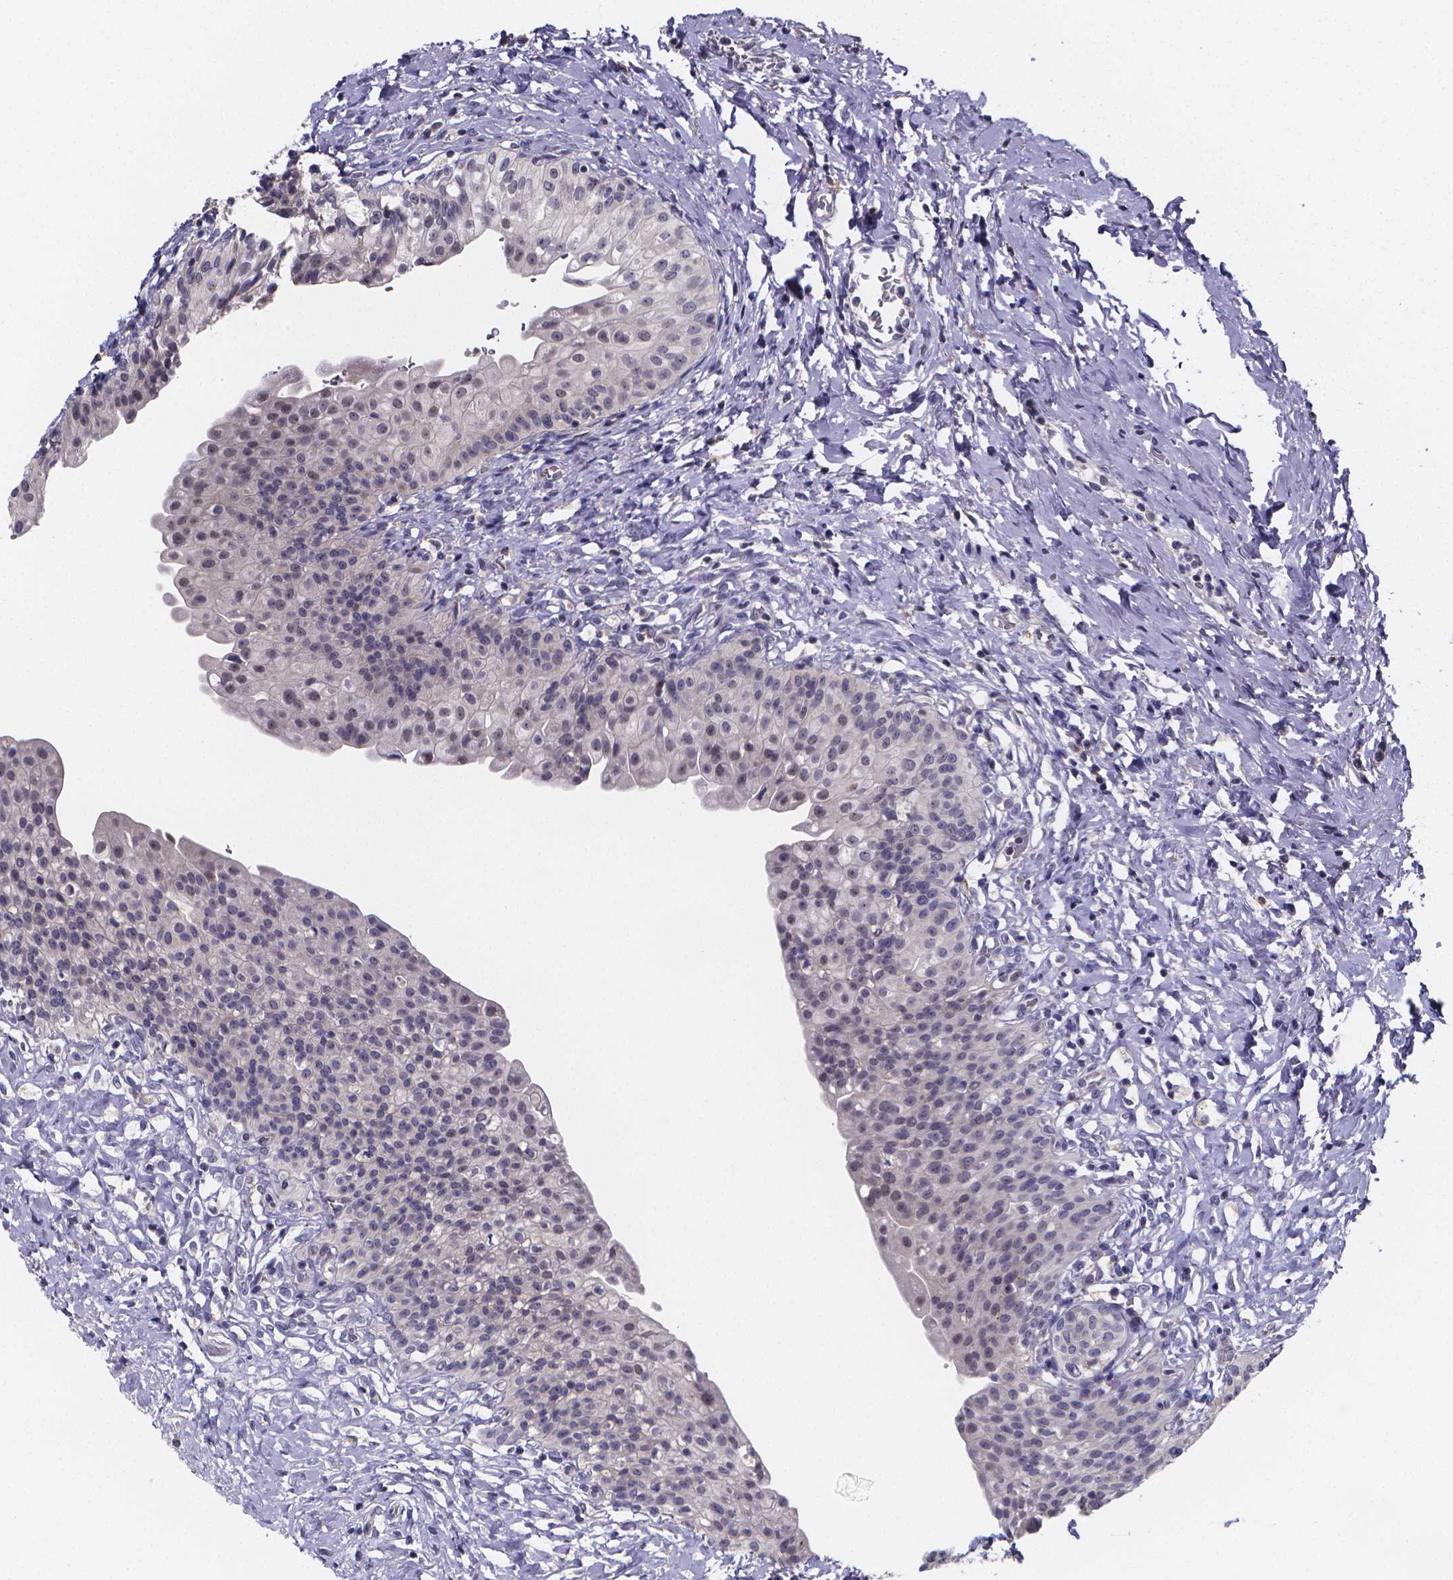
{"staining": {"intensity": "negative", "quantity": "none", "location": "none"}, "tissue": "urinary bladder", "cell_type": "Urothelial cells", "image_type": "normal", "snomed": [{"axis": "morphology", "description": "Normal tissue, NOS"}, {"axis": "topography", "description": "Urinary bladder"}], "caption": "This is an immunohistochemistry (IHC) histopathology image of normal human urinary bladder. There is no expression in urothelial cells.", "gene": "PAH", "patient": {"sex": "male", "age": 76}}